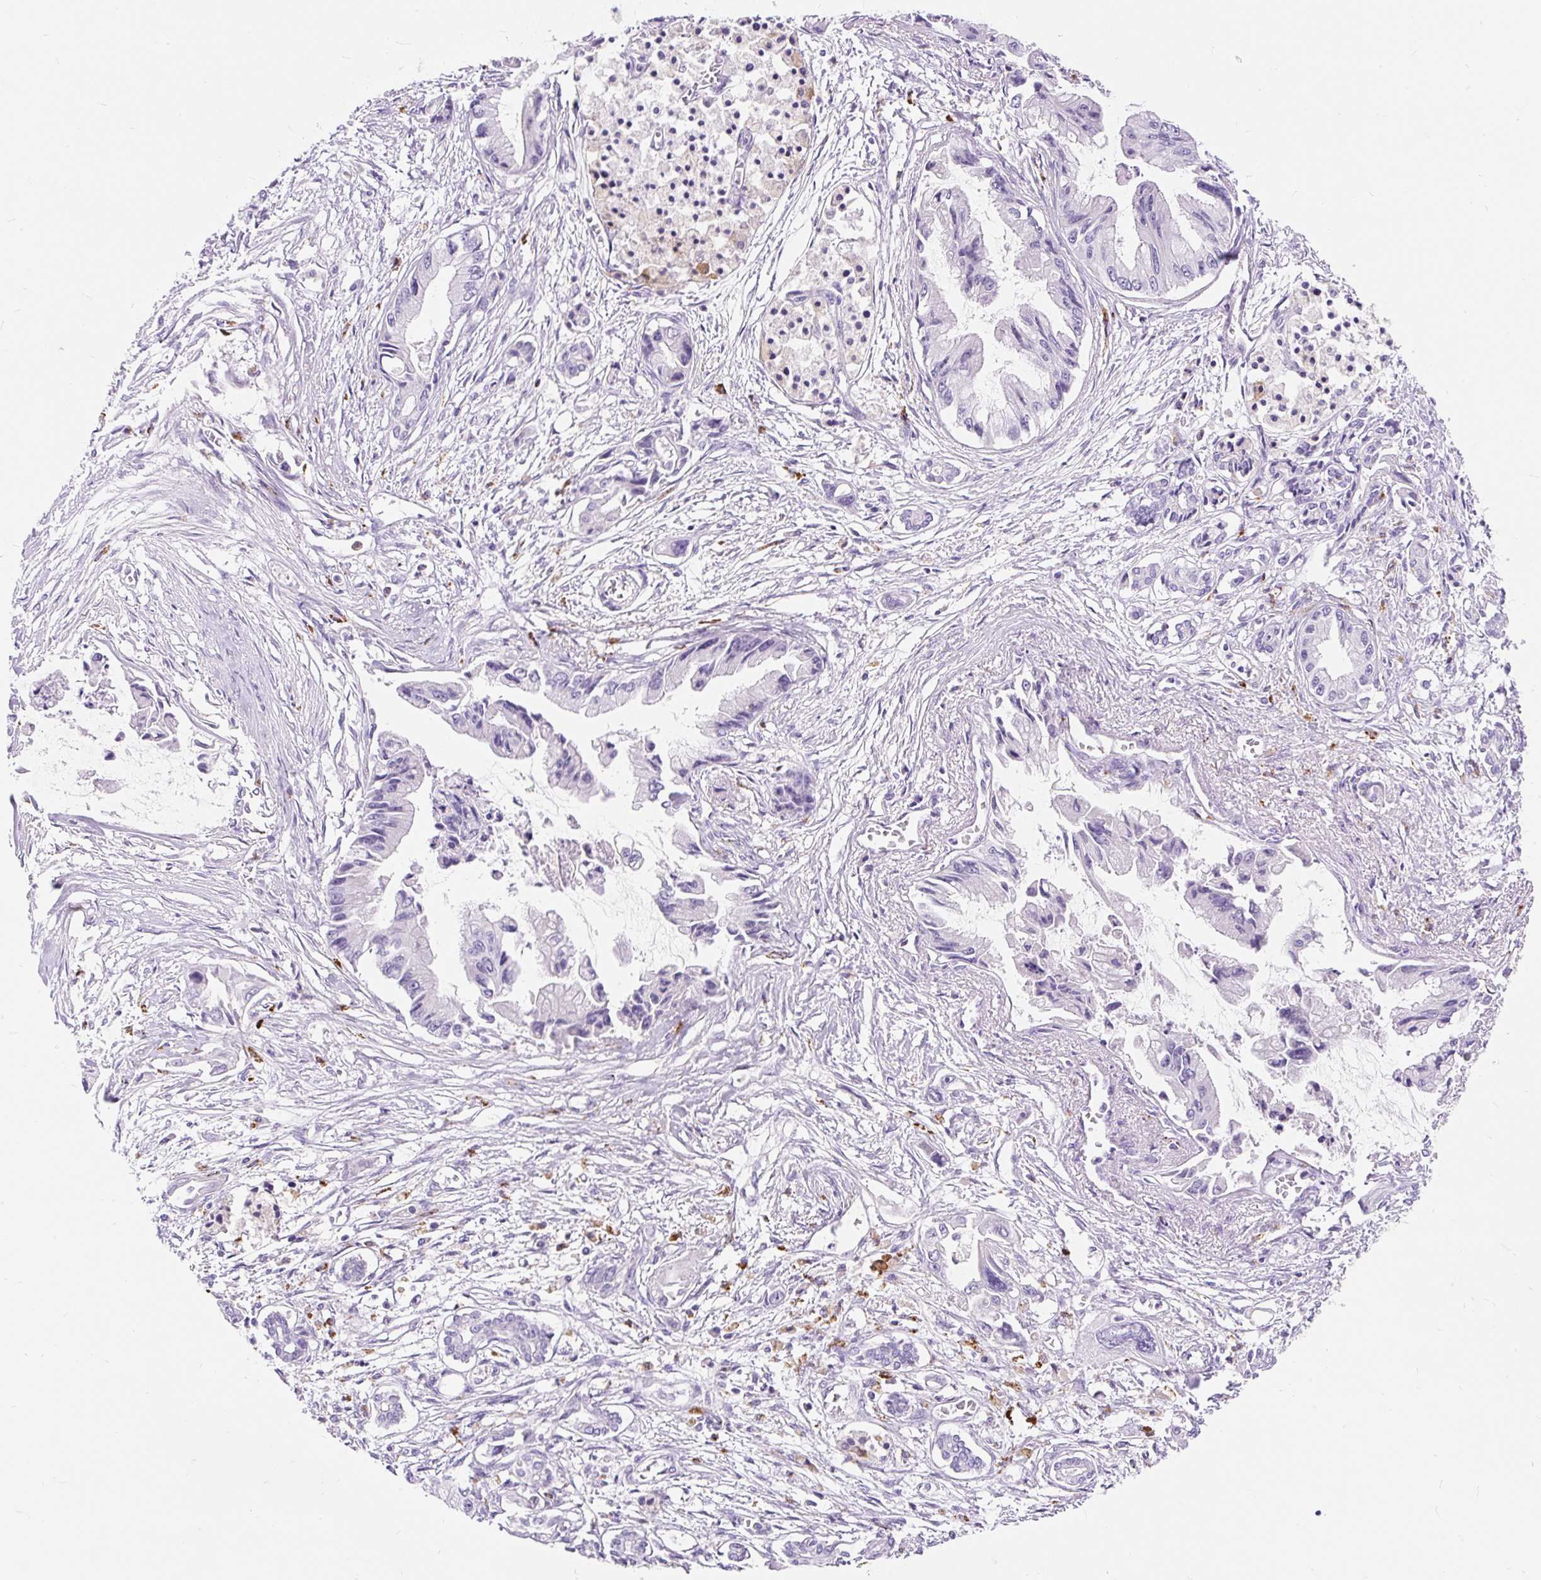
{"staining": {"intensity": "negative", "quantity": "none", "location": "none"}, "tissue": "pancreatic cancer", "cell_type": "Tumor cells", "image_type": "cancer", "snomed": [{"axis": "morphology", "description": "Adenocarcinoma, NOS"}, {"axis": "topography", "description": "Pancreas"}], "caption": "This photomicrograph is of pancreatic cancer stained with immunohistochemistry (IHC) to label a protein in brown with the nuclei are counter-stained blue. There is no expression in tumor cells.", "gene": "TMEM150C", "patient": {"sex": "male", "age": 84}}